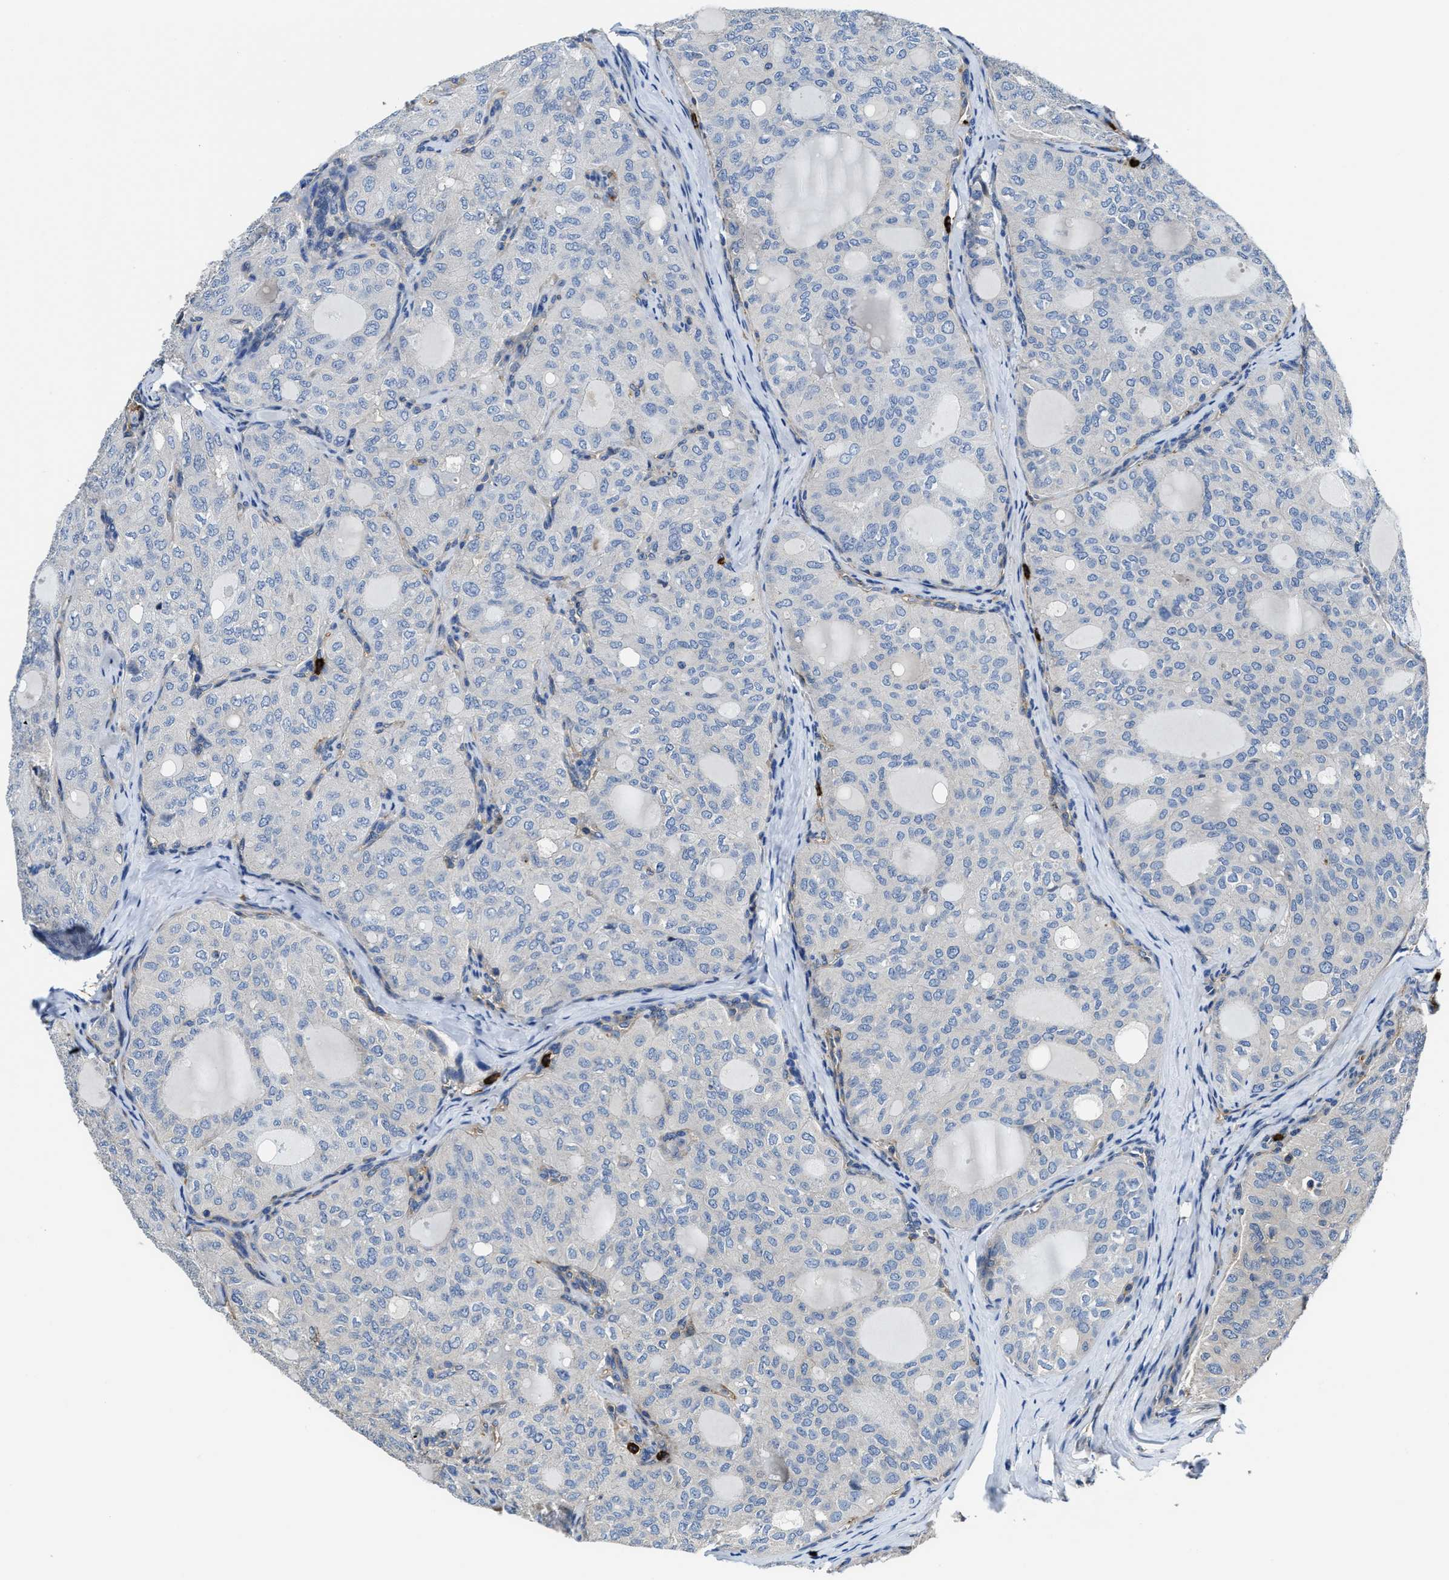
{"staining": {"intensity": "negative", "quantity": "none", "location": "none"}, "tissue": "thyroid cancer", "cell_type": "Tumor cells", "image_type": "cancer", "snomed": [{"axis": "morphology", "description": "Follicular adenoma carcinoma, NOS"}, {"axis": "topography", "description": "Thyroid gland"}], "caption": "The immunohistochemistry micrograph has no significant expression in tumor cells of follicular adenoma carcinoma (thyroid) tissue.", "gene": "TRAF6", "patient": {"sex": "male", "age": 75}}